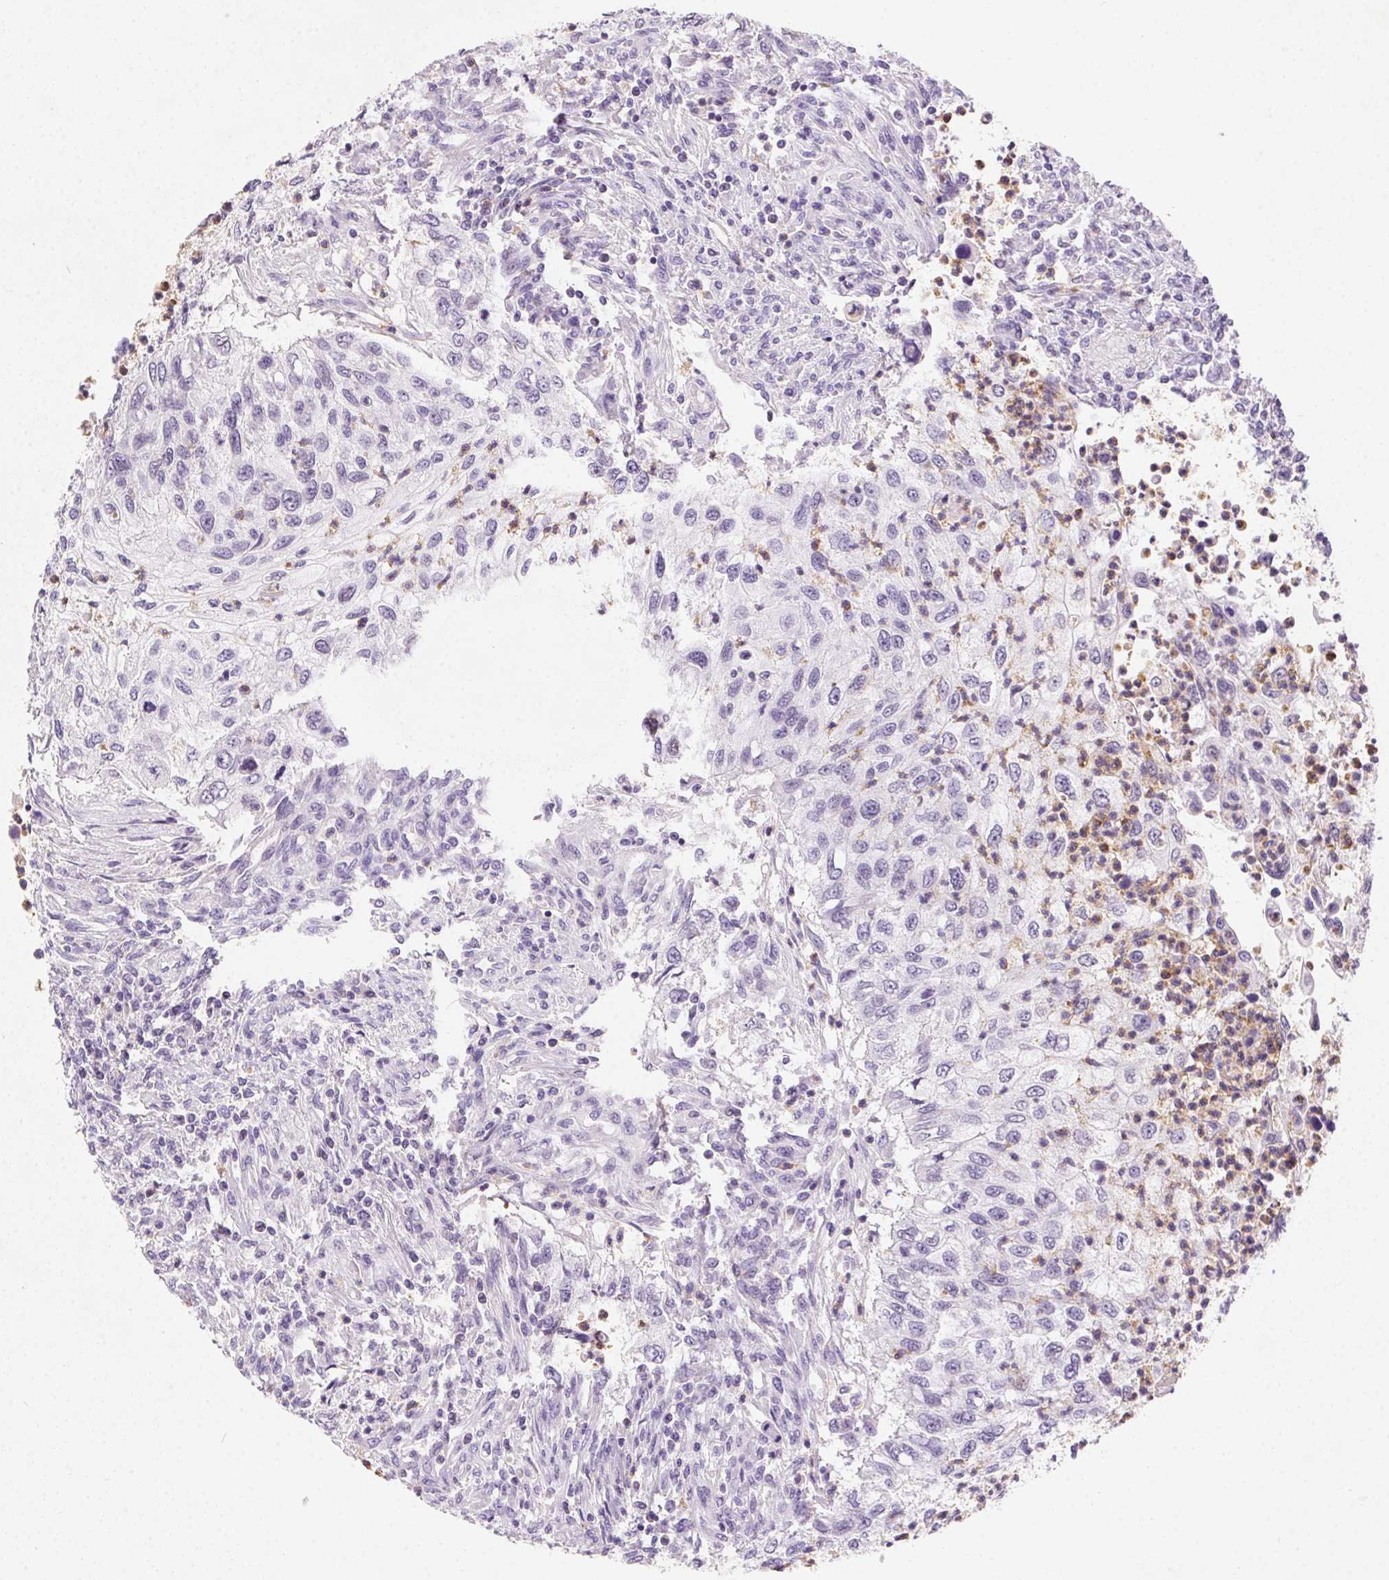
{"staining": {"intensity": "negative", "quantity": "none", "location": "none"}, "tissue": "urothelial cancer", "cell_type": "Tumor cells", "image_type": "cancer", "snomed": [{"axis": "morphology", "description": "Urothelial carcinoma, High grade"}, {"axis": "topography", "description": "Urinary bladder"}], "caption": "This is an IHC micrograph of urothelial cancer. There is no expression in tumor cells.", "gene": "SSTR4", "patient": {"sex": "female", "age": 60}}